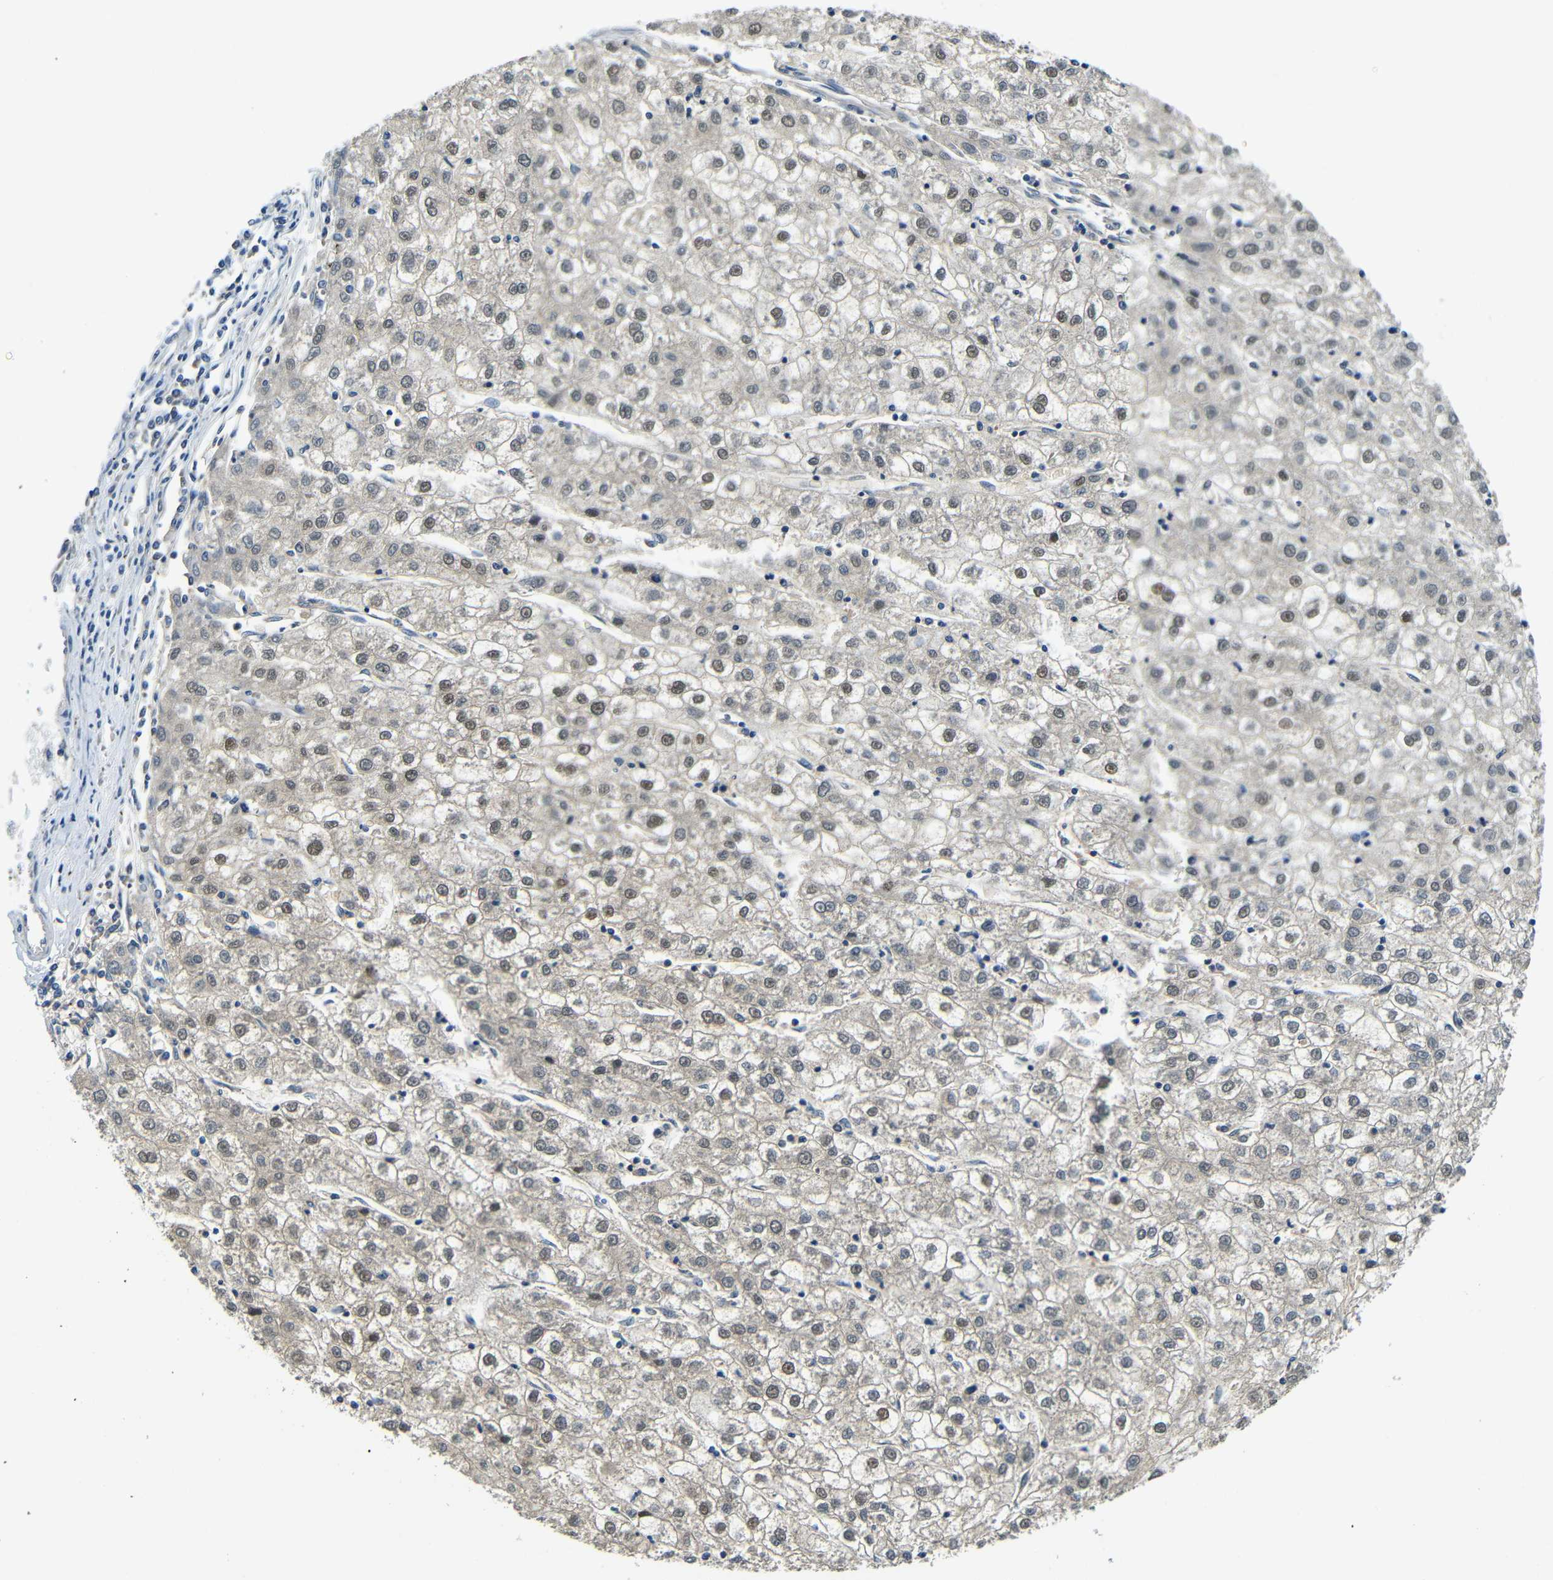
{"staining": {"intensity": "weak", "quantity": "25%-75%", "location": "cytoplasmic/membranous,nuclear"}, "tissue": "liver cancer", "cell_type": "Tumor cells", "image_type": "cancer", "snomed": [{"axis": "morphology", "description": "Carcinoma, Hepatocellular, NOS"}, {"axis": "topography", "description": "Liver"}], "caption": "Human hepatocellular carcinoma (liver) stained for a protein (brown) demonstrates weak cytoplasmic/membranous and nuclear positive positivity in approximately 25%-75% of tumor cells.", "gene": "ADAP1", "patient": {"sex": "male", "age": 72}}